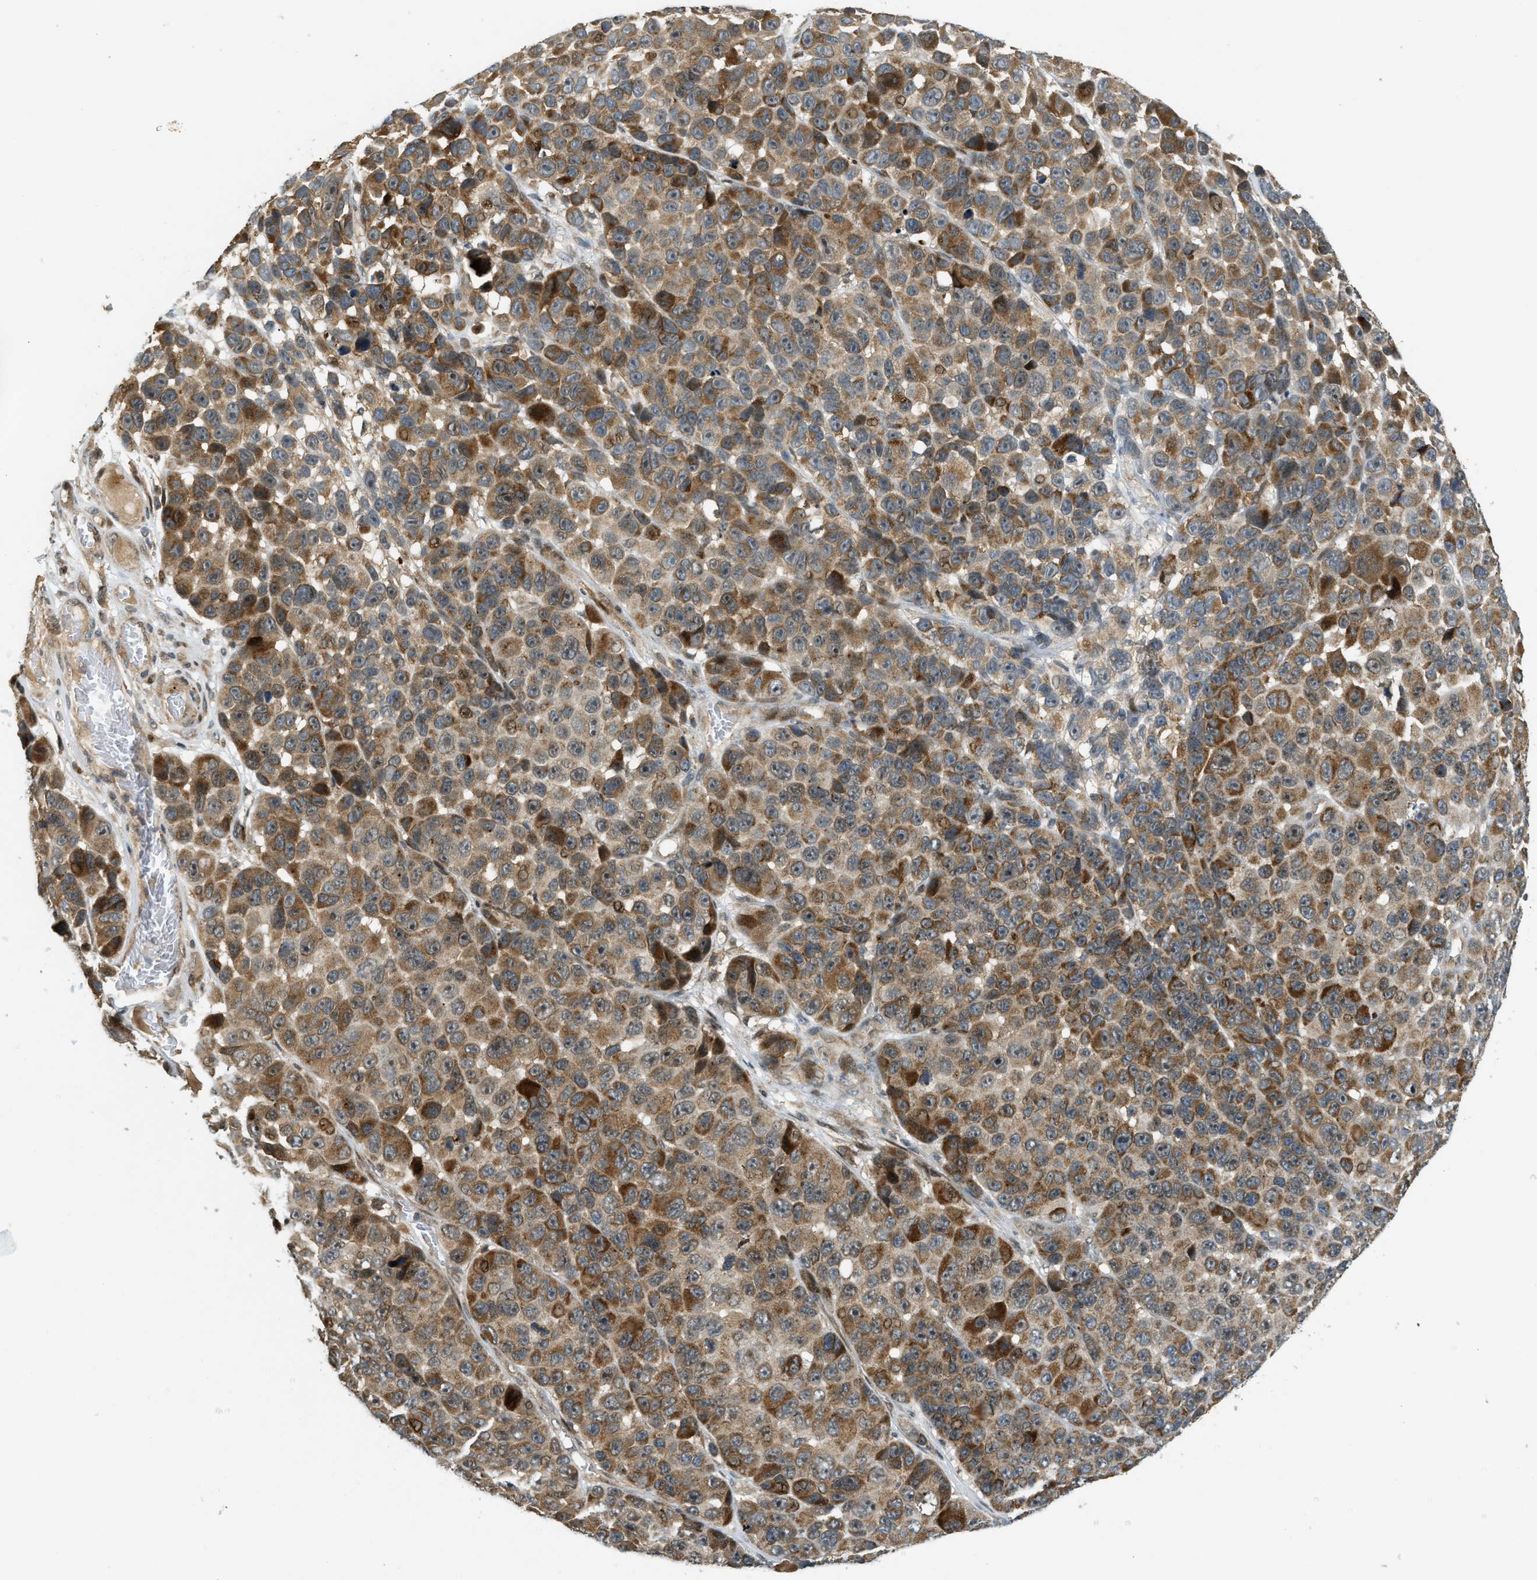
{"staining": {"intensity": "moderate", "quantity": ">75%", "location": "cytoplasmic/membranous"}, "tissue": "melanoma", "cell_type": "Tumor cells", "image_type": "cancer", "snomed": [{"axis": "morphology", "description": "Malignant melanoma, NOS"}, {"axis": "topography", "description": "Skin"}], "caption": "An IHC micrograph of neoplastic tissue is shown. Protein staining in brown shows moderate cytoplasmic/membranous positivity in malignant melanoma within tumor cells. Nuclei are stained in blue.", "gene": "TRAPPC14", "patient": {"sex": "male", "age": 53}}